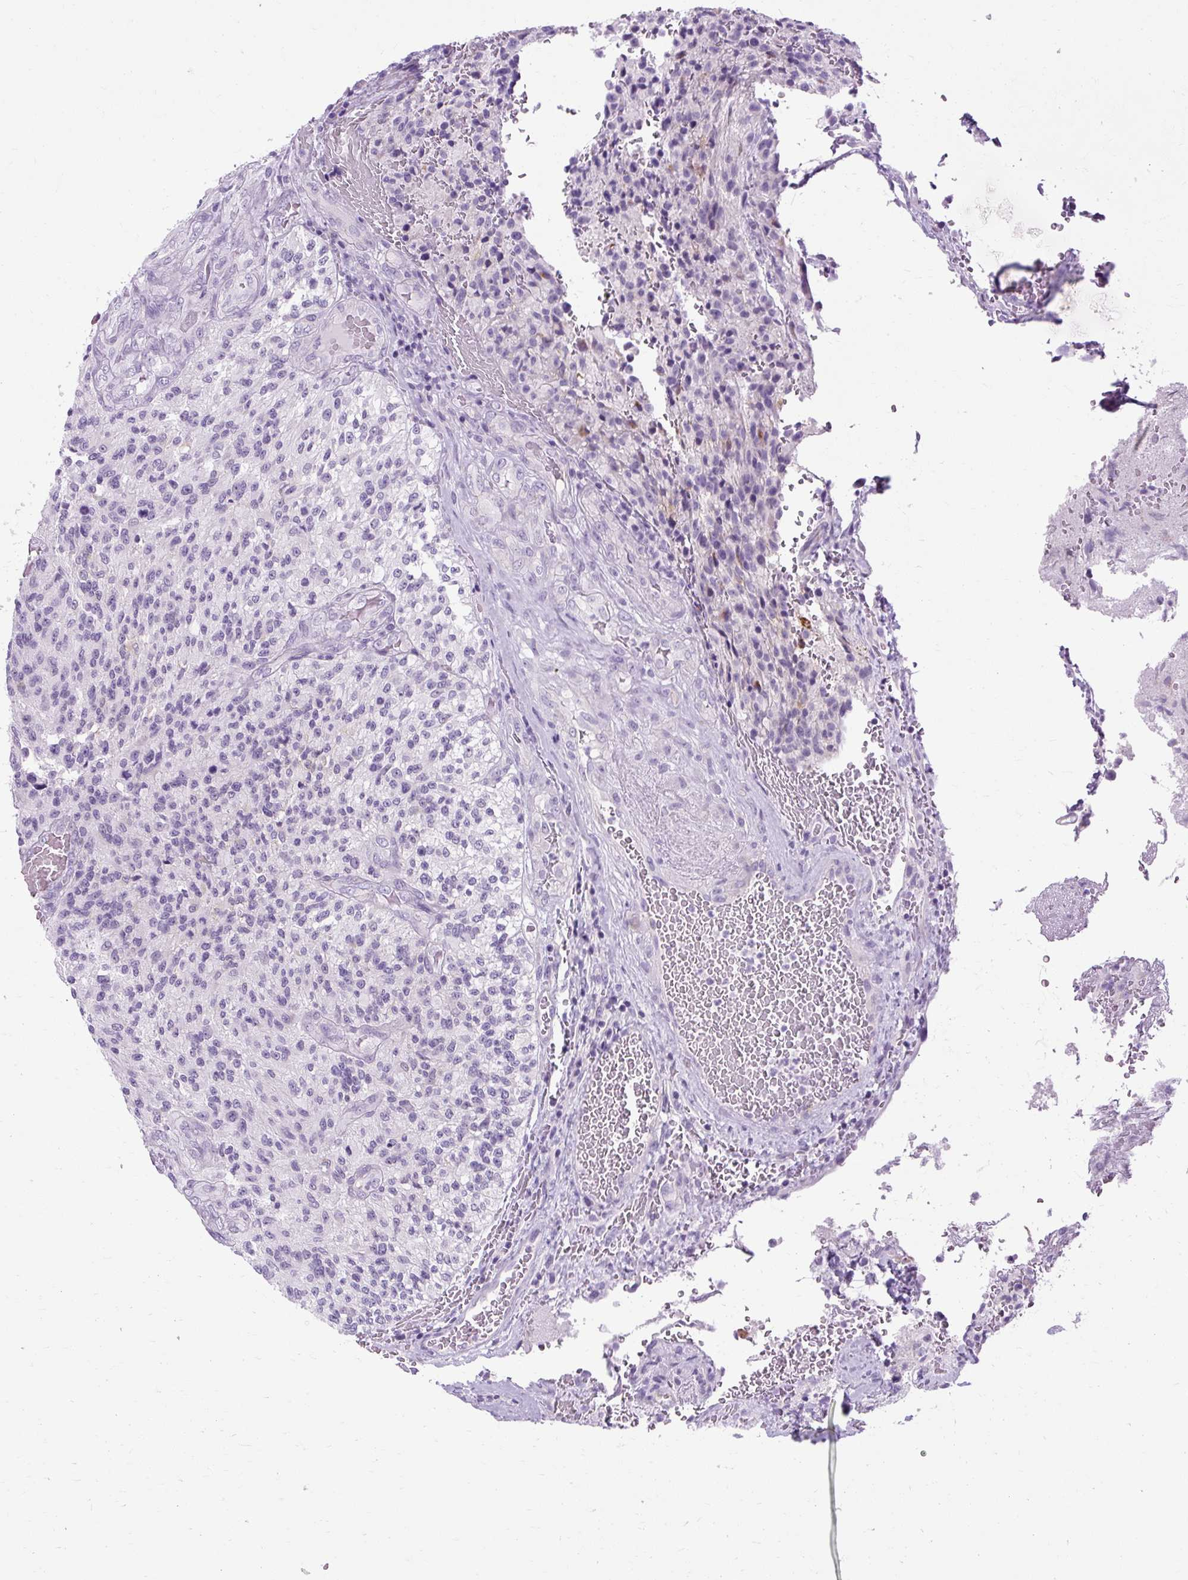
{"staining": {"intensity": "negative", "quantity": "none", "location": "none"}, "tissue": "glioma", "cell_type": "Tumor cells", "image_type": "cancer", "snomed": [{"axis": "morphology", "description": "Normal tissue, NOS"}, {"axis": "morphology", "description": "Glioma, malignant, High grade"}, {"axis": "topography", "description": "Cerebral cortex"}], "caption": "DAB (3,3'-diaminobenzidine) immunohistochemical staining of glioma reveals no significant positivity in tumor cells.", "gene": "B3GNT4", "patient": {"sex": "male", "age": 56}}